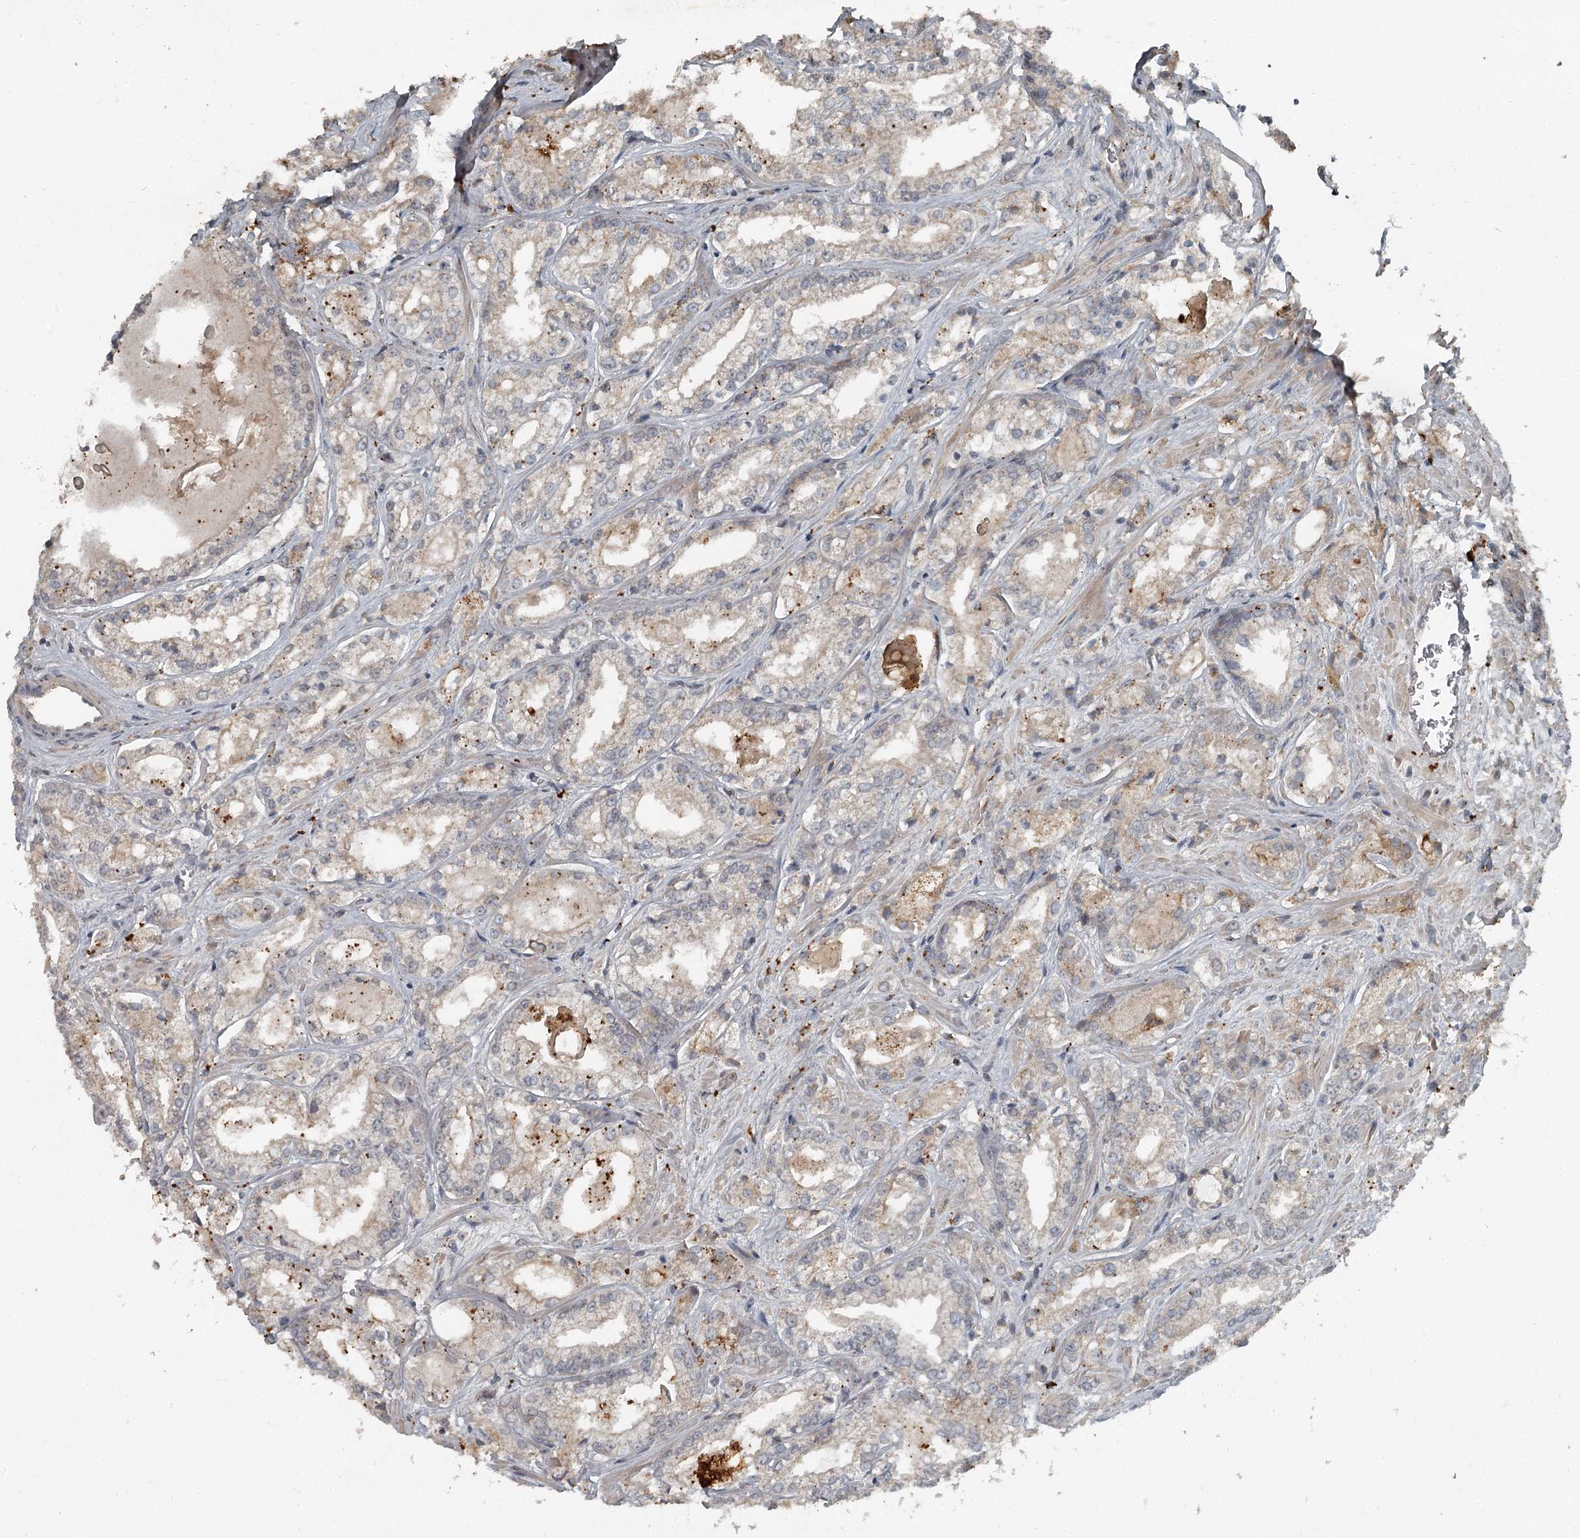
{"staining": {"intensity": "weak", "quantity": "<25%", "location": "cytoplasmic/membranous"}, "tissue": "prostate cancer", "cell_type": "Tumor cells", "image_type": "cancer", "snomed": [{"axis": "morphology", "description": "Adenocarcinoma, Low grade"}, {"axis": "topography", "description": "Prostate"}], "caption": "Tumor cells are negative for brown protein staining in prostate low-grade adenocarcinoma.", "gene": "SLC39A8", "patient": {"sex": "male", "age": 47}}